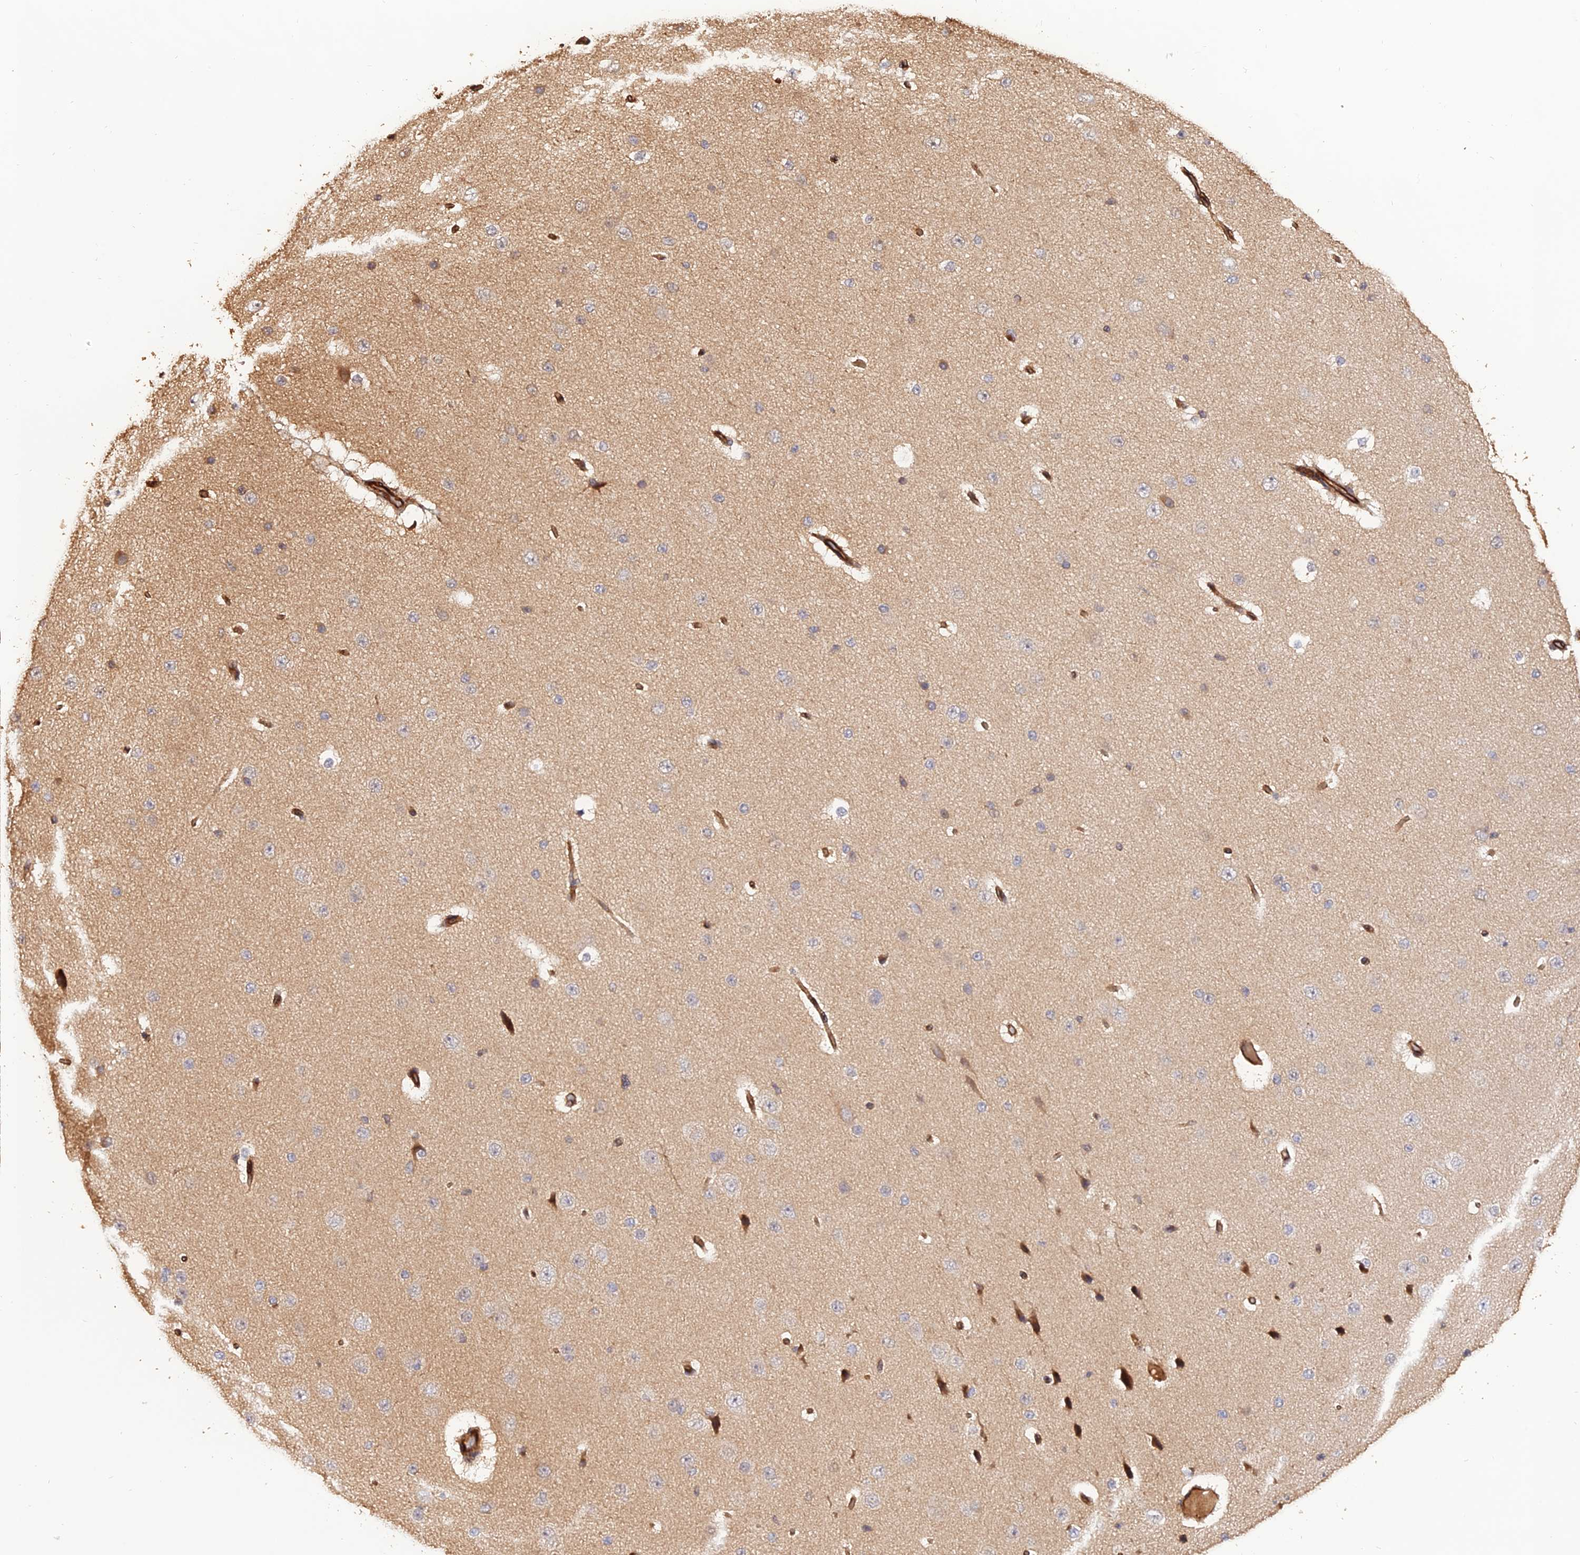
{"staining": {"intensity": "moderate", "quantity": "25%-75%", "location": "cytoplasmic/membranous"}, "tissue": "cerebral cortex", "cell_type": "Endothelial cells", "image_type": "normal", "snomed": [{"axis": "morphology", "description": "Normal tissue, NOS"}, {"axis": "morphology", "description": "Developmental malformation"}, {"axis": "topography", "description": "Cerebral cortex"}], "caption": "Moderate cytoplasmic/membranous protein expression is identified in about 25%-75% of endothelial cells in cerebral cortex. (DAB = brown stain, brightfield microscopy at high magnification).", "gene": "CREBL2", "patient": {"sex": "female", "age": 30}}